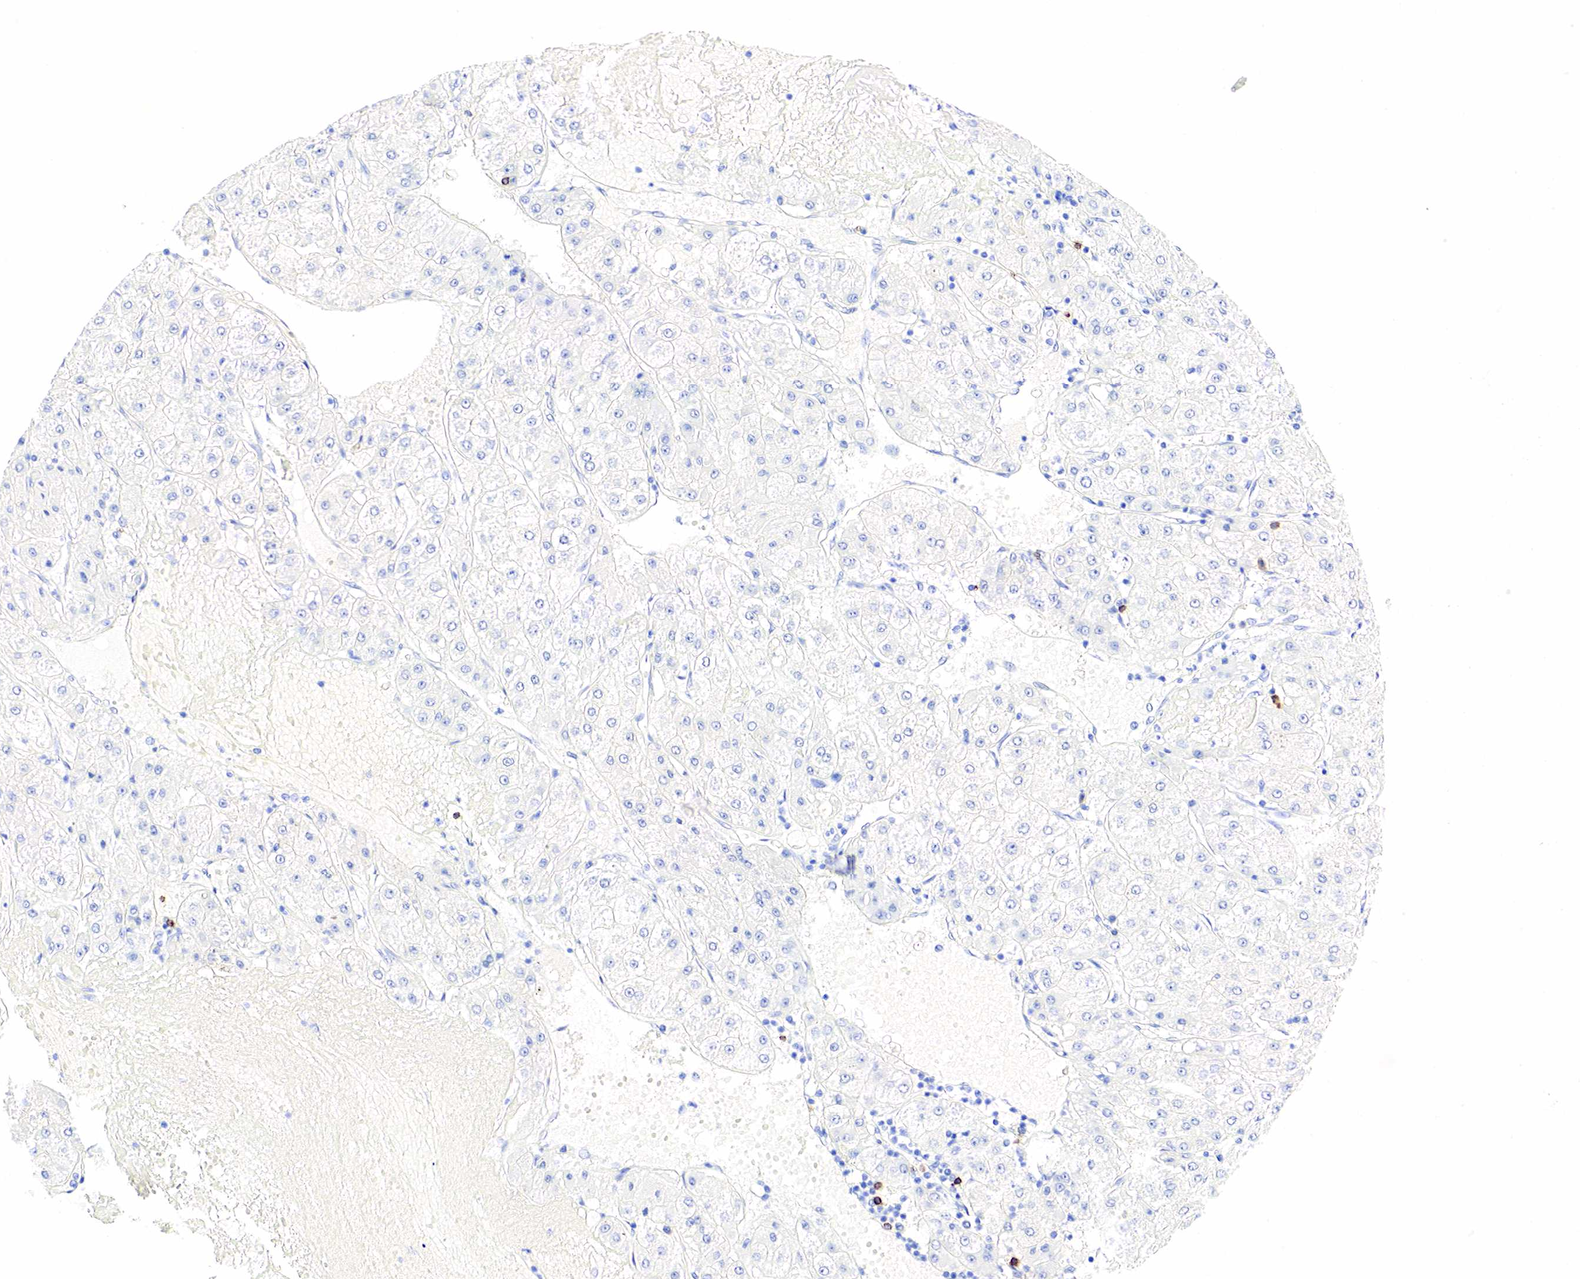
{"staining": {"intensity": "negative", "quantity": "none", "location": "none"}, "tissue": "liver cancer", "cell_type": "Tumor cells", "image_type": "cancer", "snomed": [{"axis": "morphology", "description": "Carcinoma, Hepatocellular, NOS"}, {"axis": "topography", "description": "Liver"}], "caption": "This is a histopathology image of IHC staining of liver cancer (hepatocellular carcinoma), which shows no staining in tumor cells. Nuclei are stained in blue.", "gene": "CD79A", "patient": {"sex": "female", "age": 52}}